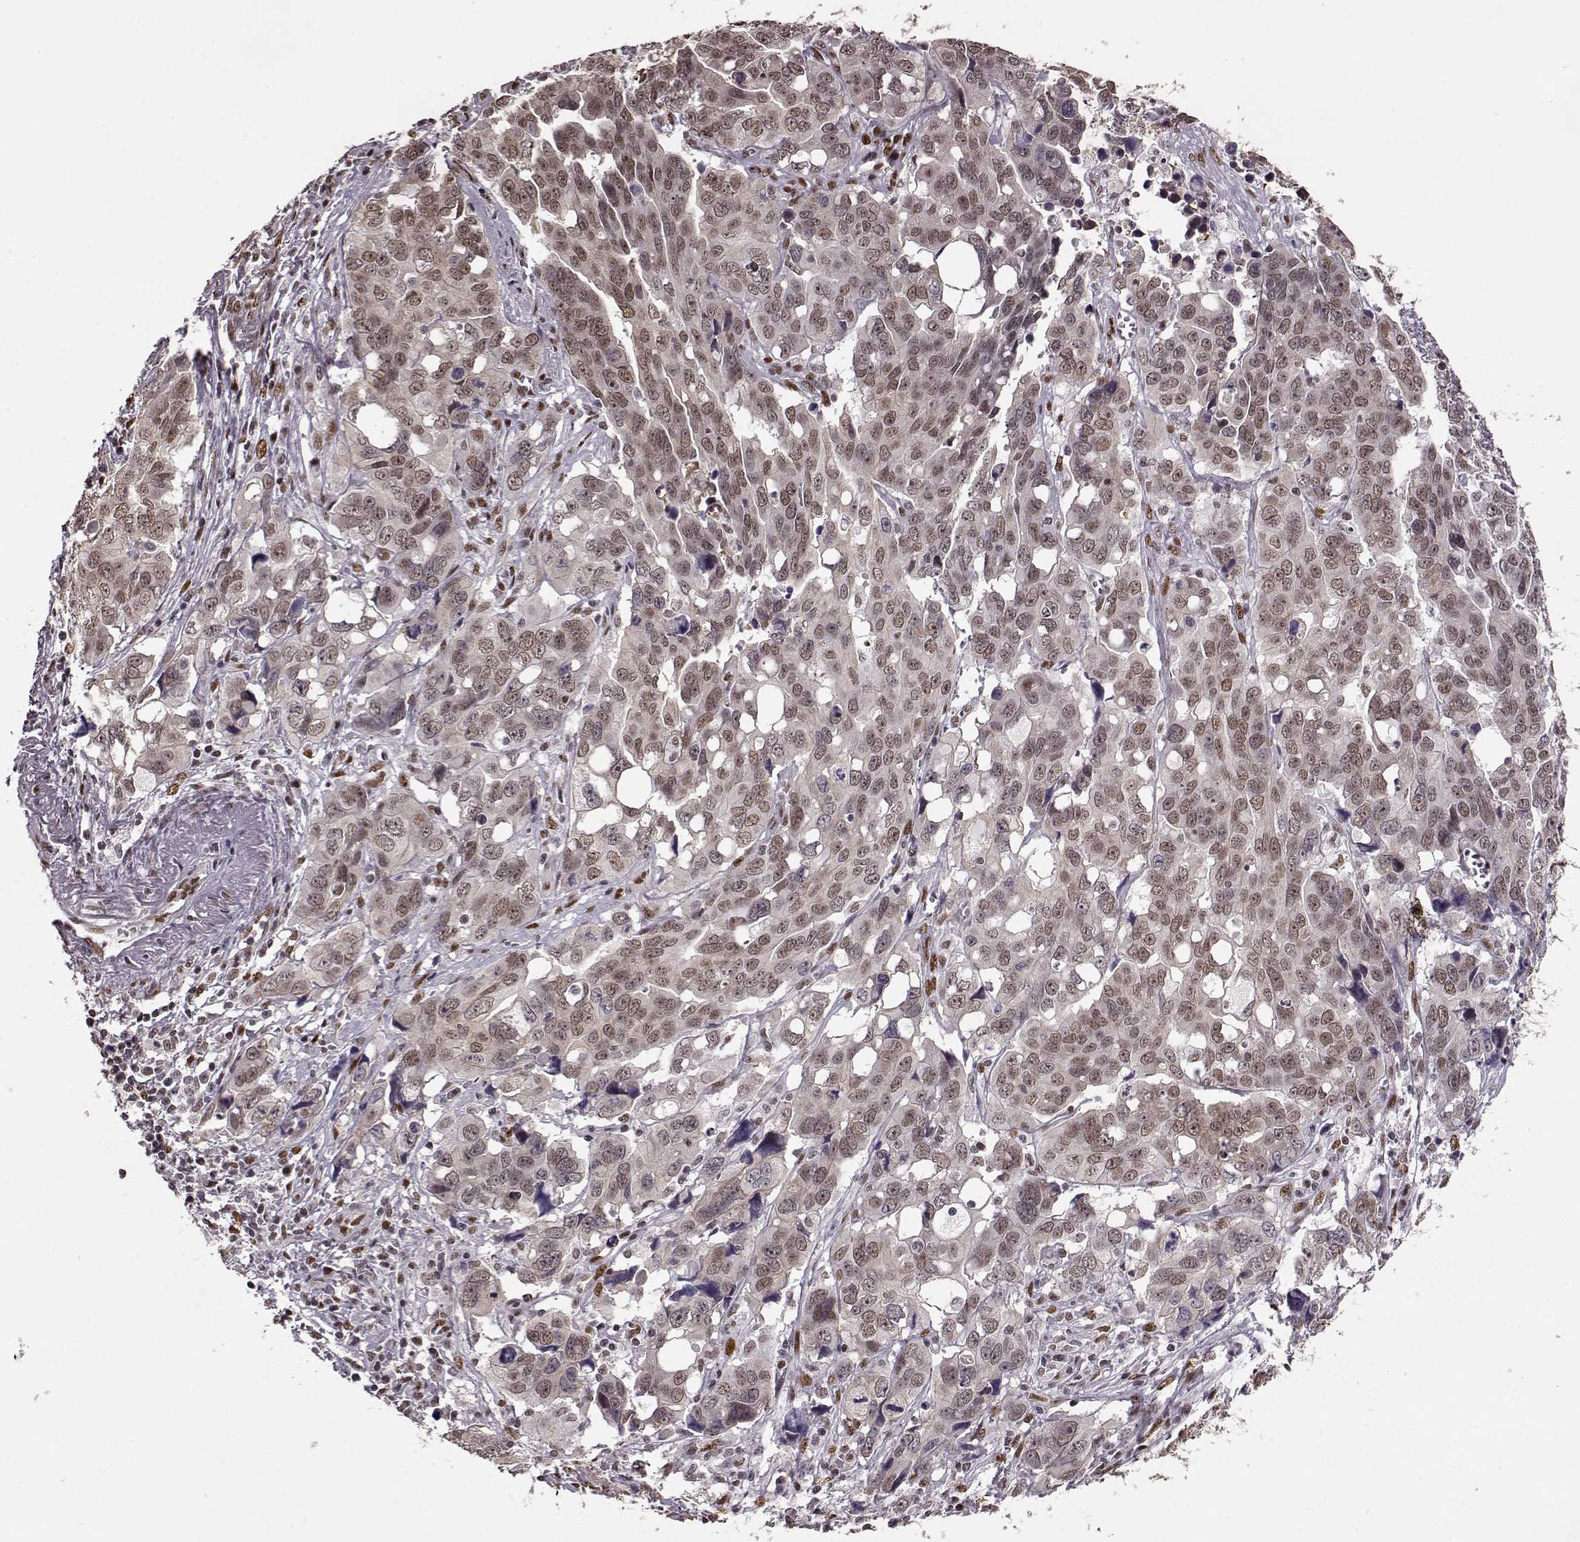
{"staining": {"intensity": "weak", "quantity": ">75%", "location": "nuclear"}, "tissue": "ovarian cancer", "cell_type": "Tumor cells", "image_type": "cancer", "snomed": [{"axis": "morphology", "description": "Carcinoma, endometroid"}, {"axis": "topography", "description": "Ovary"}], "caption": "DAB immunohistochemical staining of endometroid carcinoma (ovarian) shows weak nuclear protein positivity in about >75% of tumor cells. (DAB IHC, brown staining for protein, blue staining for nuclei).", "gene": "FTO", "patient": {"sex": "female", "age": 78}}